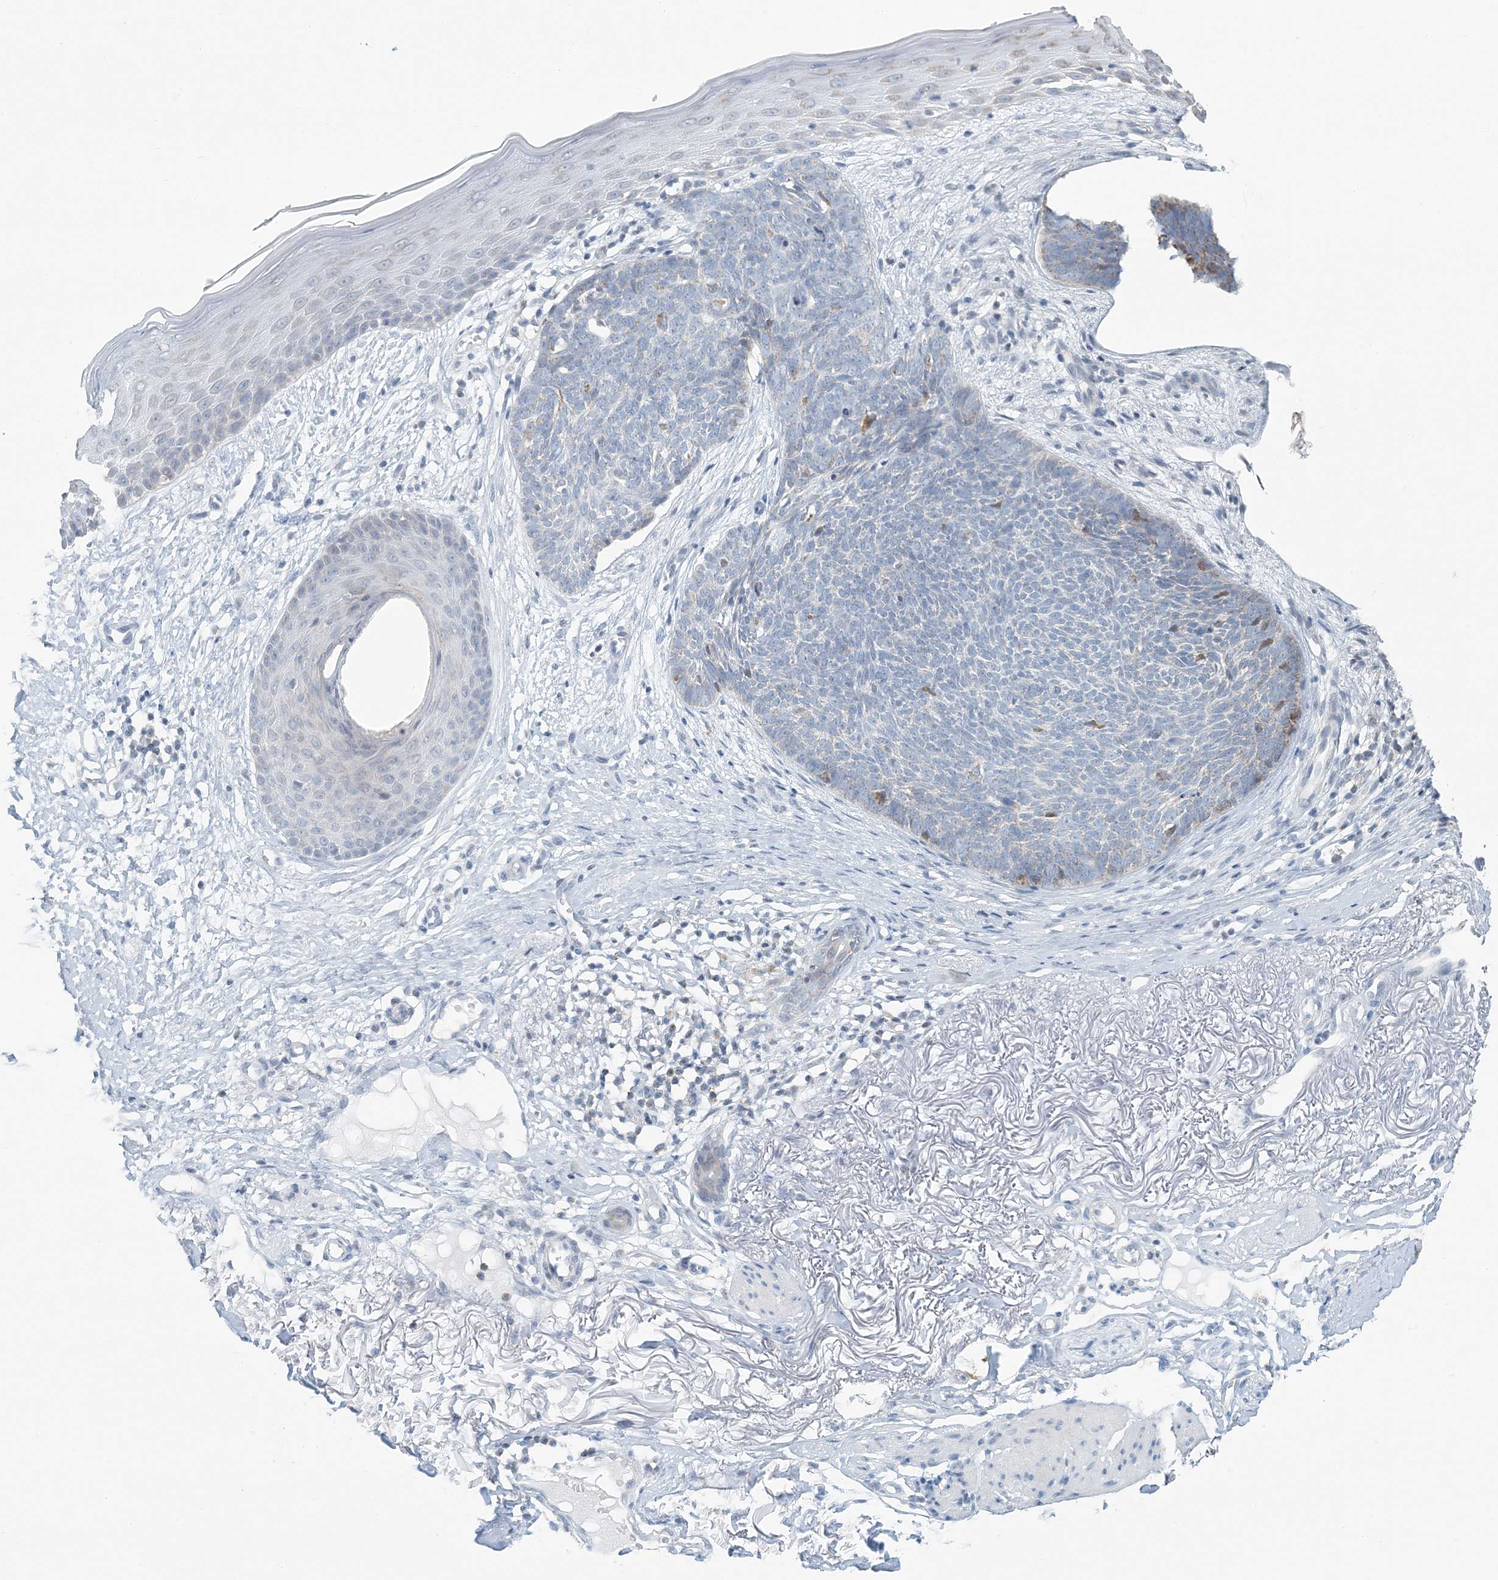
{"staining": {"intensity": "negative", "quantity": "none", "location": "none"}, "tissue": "skin cancer", "cell_type": "Tumor cells", "image_type": "cancer", "snomed": [{"axis": "morphology", "description": "Basal cell carcinoma"}, {"axis": "topography", "description": "Skin"}], "caption": "The image exhibits no significant expression in tumor cells of skin cancer.", "gene": "BDH1", "patient": {"sex": "female", "age": 70}}